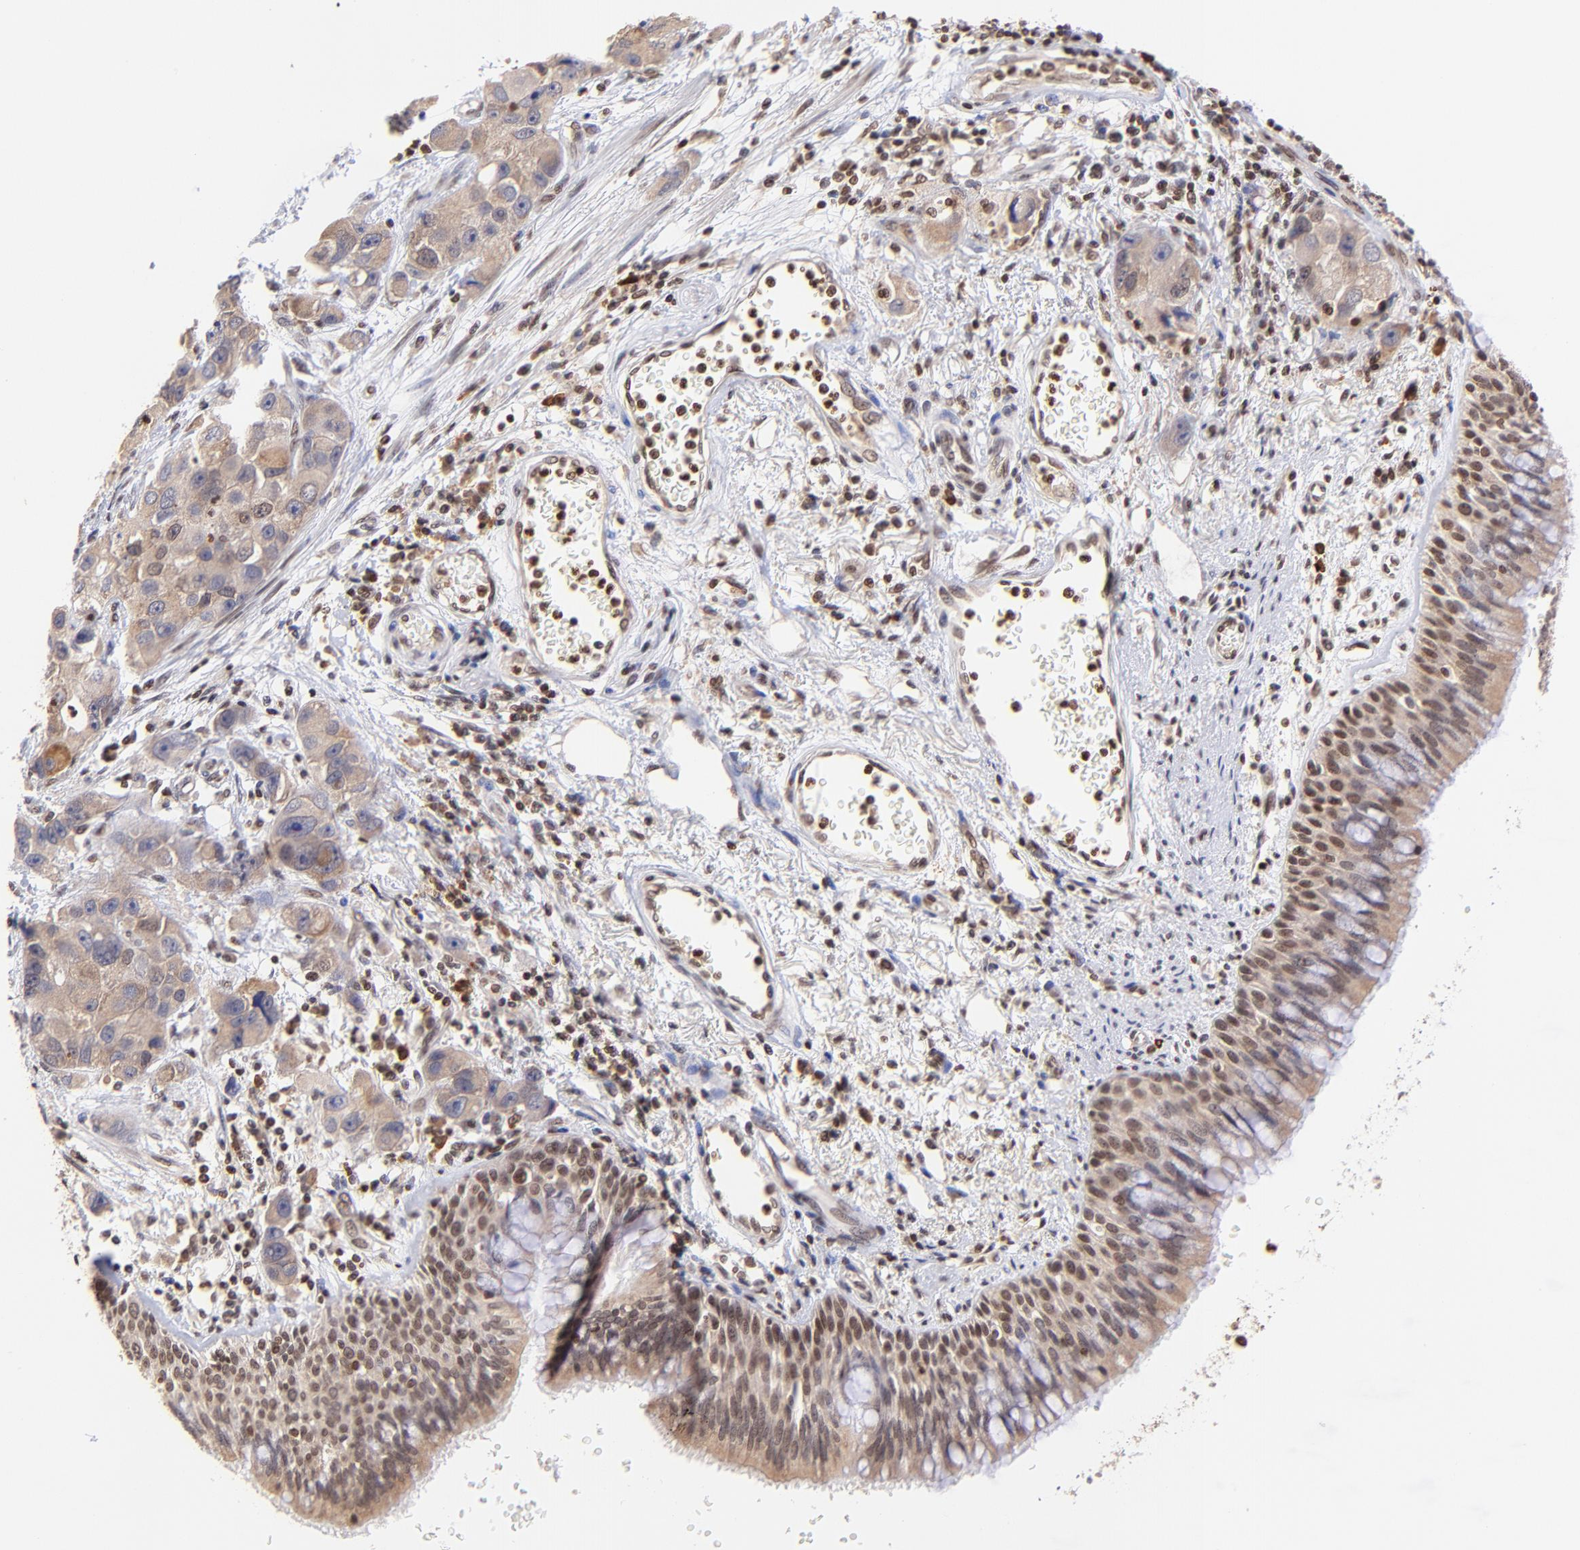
{"staining": {"intensity": "moderate", "quantity": "25%-75%", "location": "cytoplasmic/membranous,nuclear"}, "tissue": "bronchus", "cell_type": "Respiratory epithelial cells", "image_type": "normal", "snomed": [{"axis": "morphology", "description": "Normal tissue, NOS"}, {"axis": "morphology", "description": "Adenocarcinoma, NOS"}, {"axis": "morphology", "description": "Adenocarcinoma, metastatic, NOS"}, {"axis": "topography", "description": "Lymph node"}, {"axis": "topography", "description": "Bronchus"}, {"axis": "topography", "description": "Lung"}], "caption": "This photomicrograph displays IHC staining of benign bronchus, with medium moderate cytoplasmic/membranous,nuclear expression in approximately 25%-75% of respiratory epithelial cells.", "gene": "WDR25", "patient": {"sex": "female", "age": 54}}